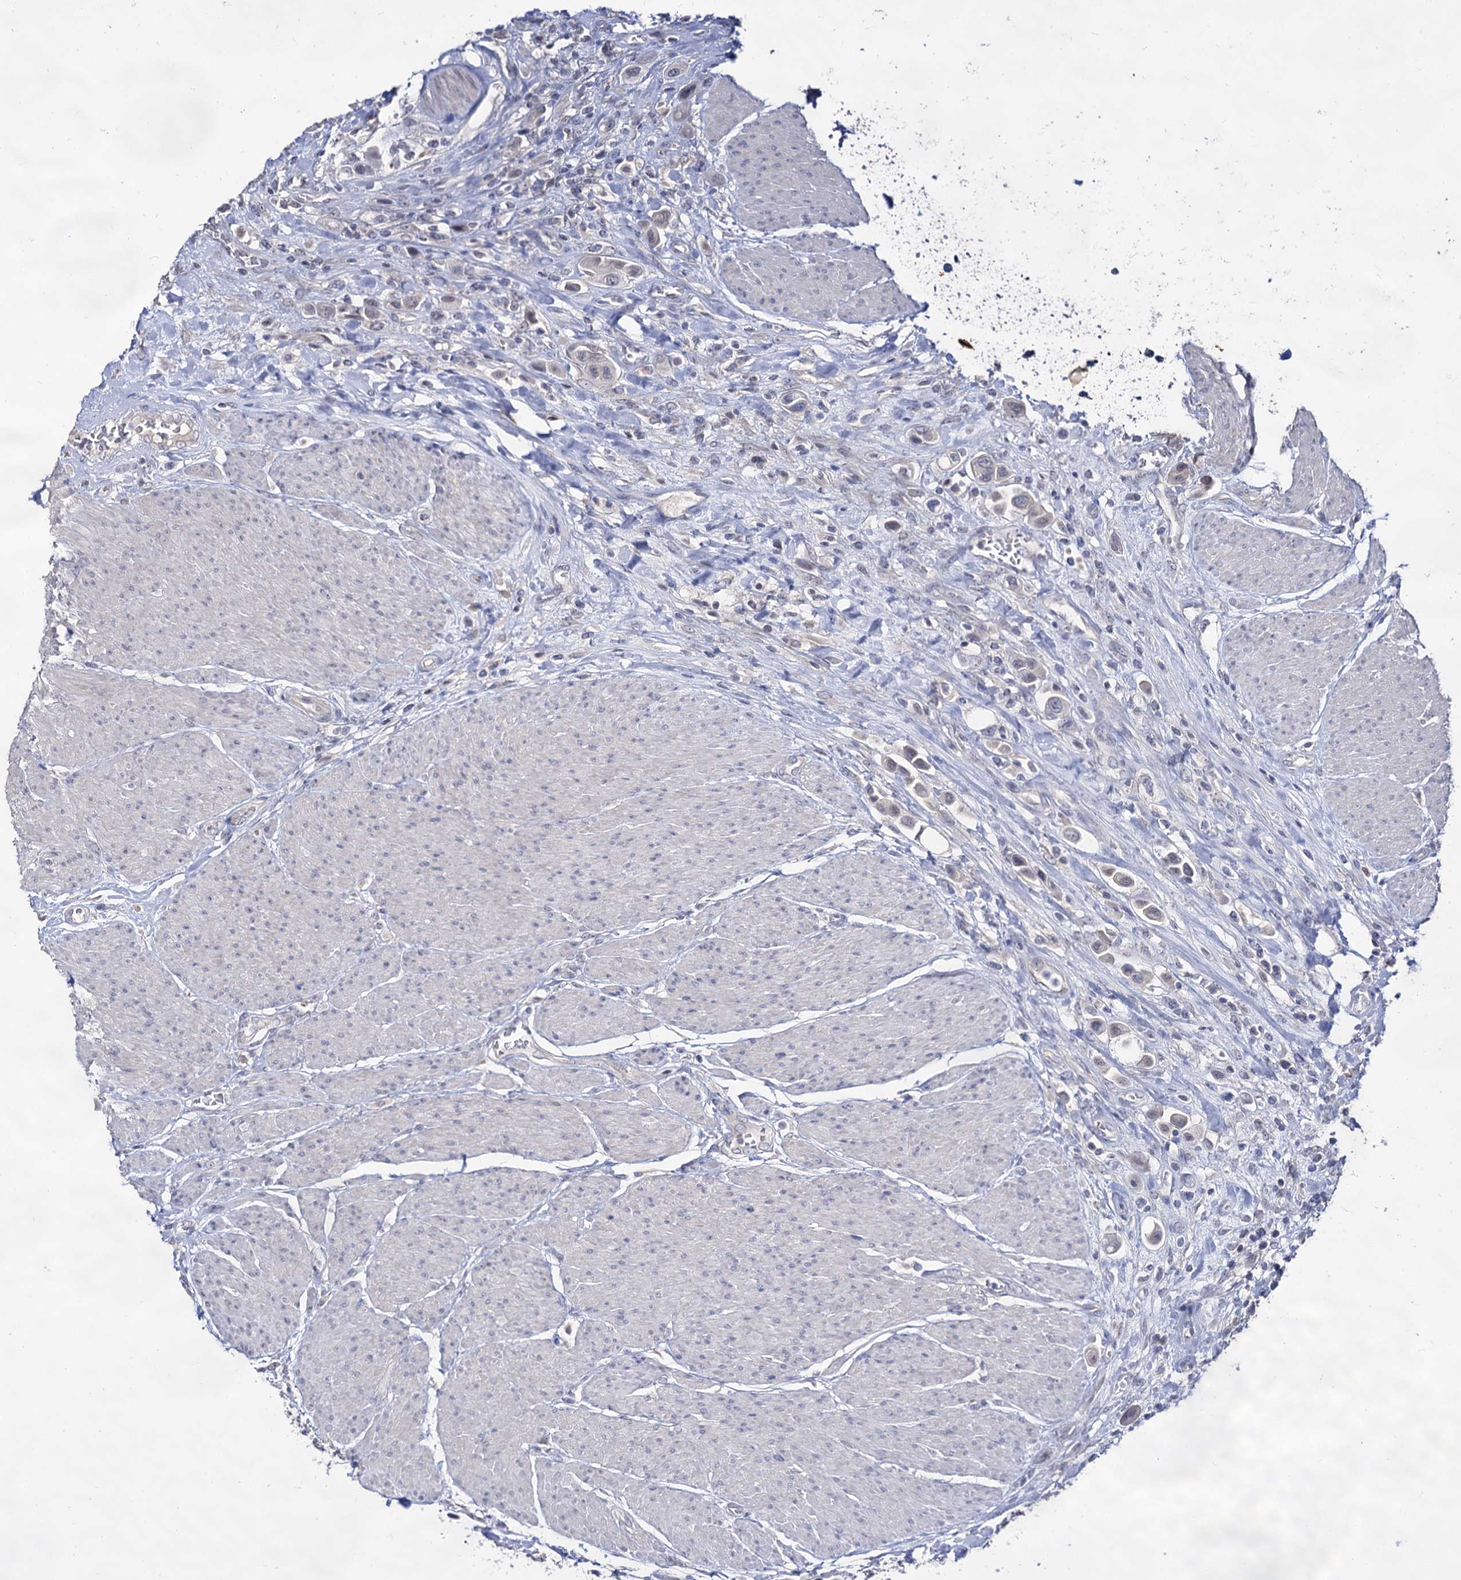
{"staining": {"intensity": "negative", "quantity": "none", "location": "none"}, "tissue": "urothelial cancer", "cell_type": "Tumor cells", "image_type": "cancer", "snomed": [{"axis": "morphology", "description": "Urothelial carcinoma, High grade"}, {"axis": "topography", "description": "Urinary bladder"}], "caption": "Urothelial cancer was stained to show a protein in brown. There is no significant expression in tumor cells.", "gene": "ARFIP2", "patient": {"sex": "male", "age": 50}}